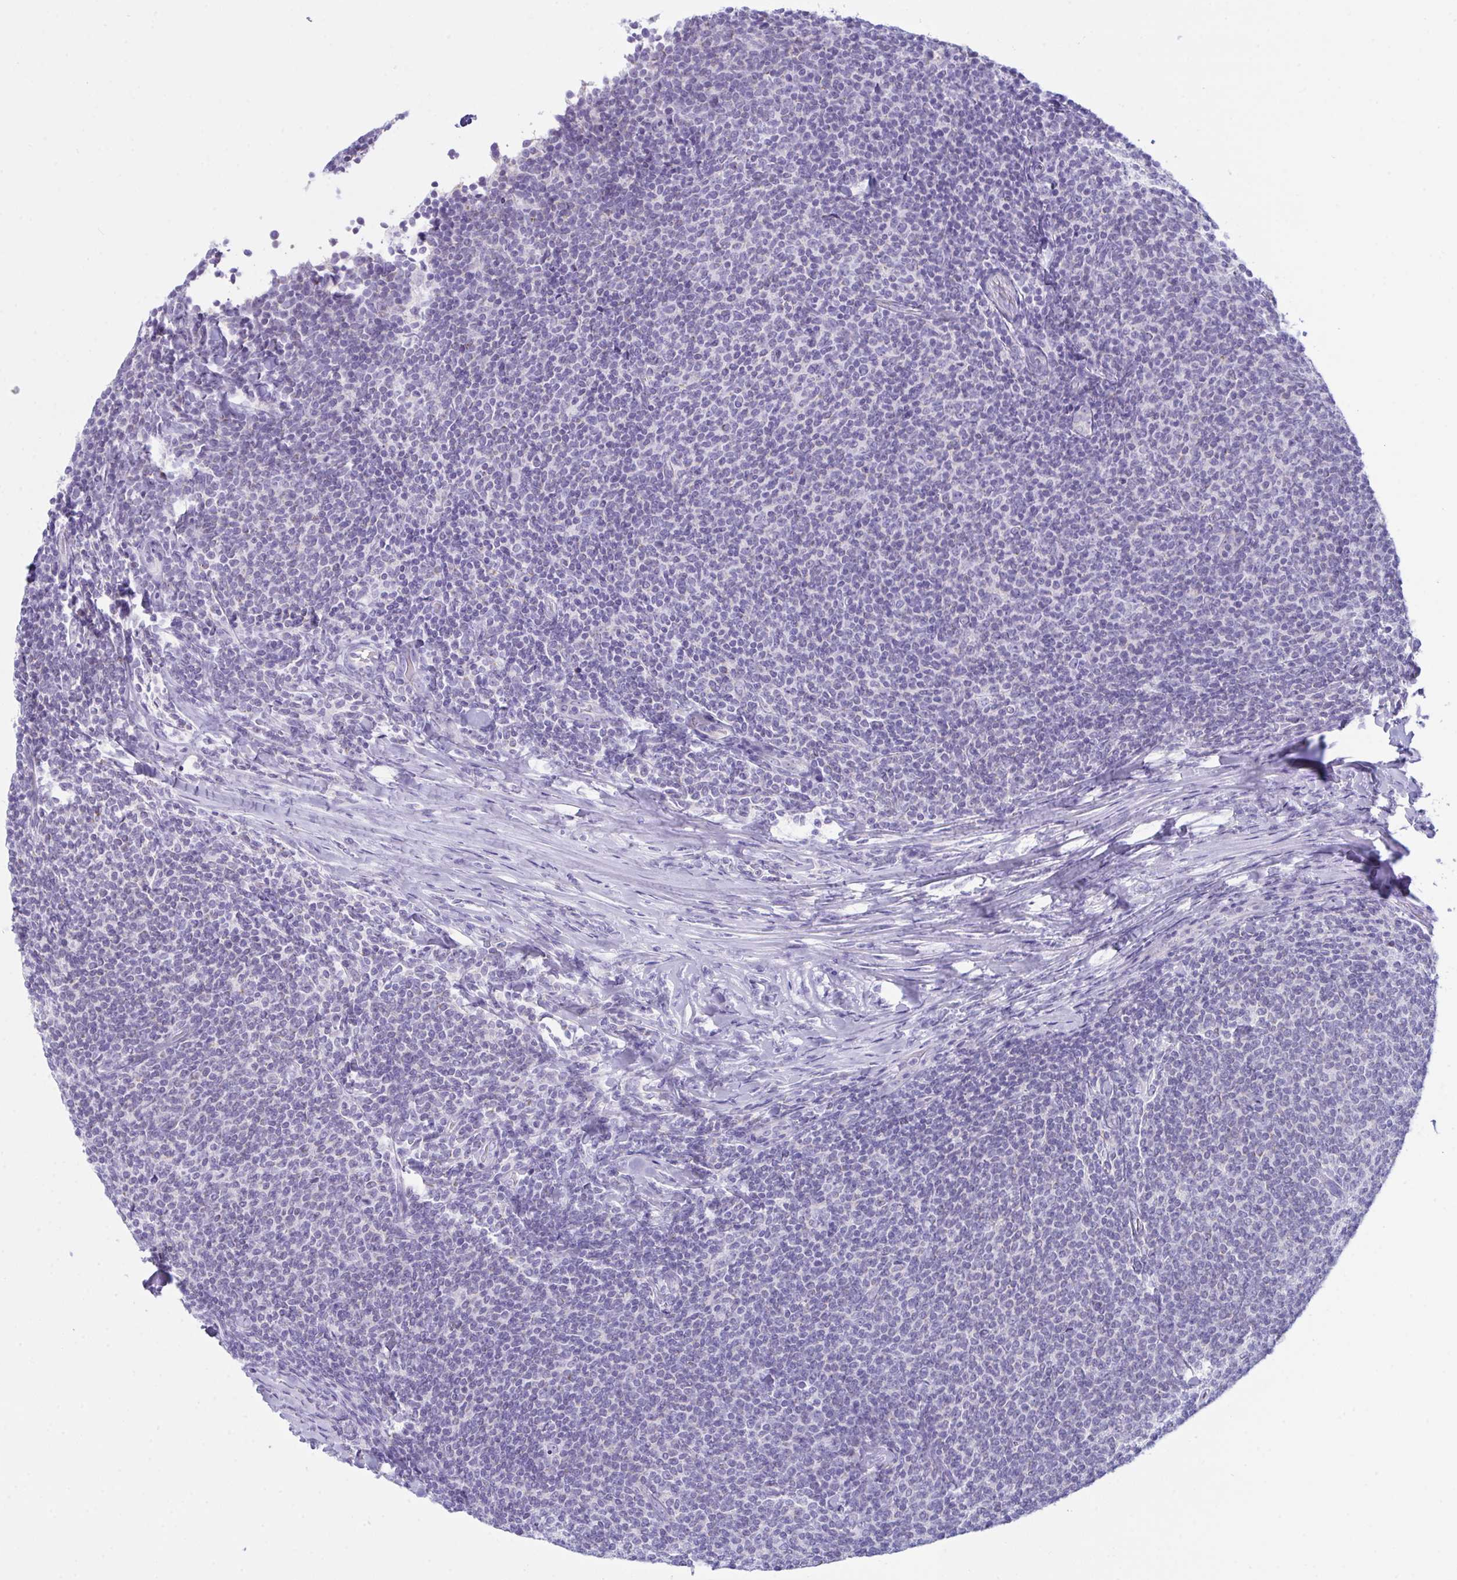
{"staining": {"intensity": "negative", "quantity": "none", "location": "none"}, "tissue": "lymphoma", "cell_type": "Tumor cells", "image_type": "cancer", "snomed": [{"axis": "morphology", "description": "Malignant lymphoma, non-Hodgkin's type, Low grade"}, {"axis": "topography", "description": "Lymph node"}], "caption": "There is no significant expression in tumor cells of lymphoma.", "gene": "BBS1", "patient": {"sex": "male", "age": 52}}